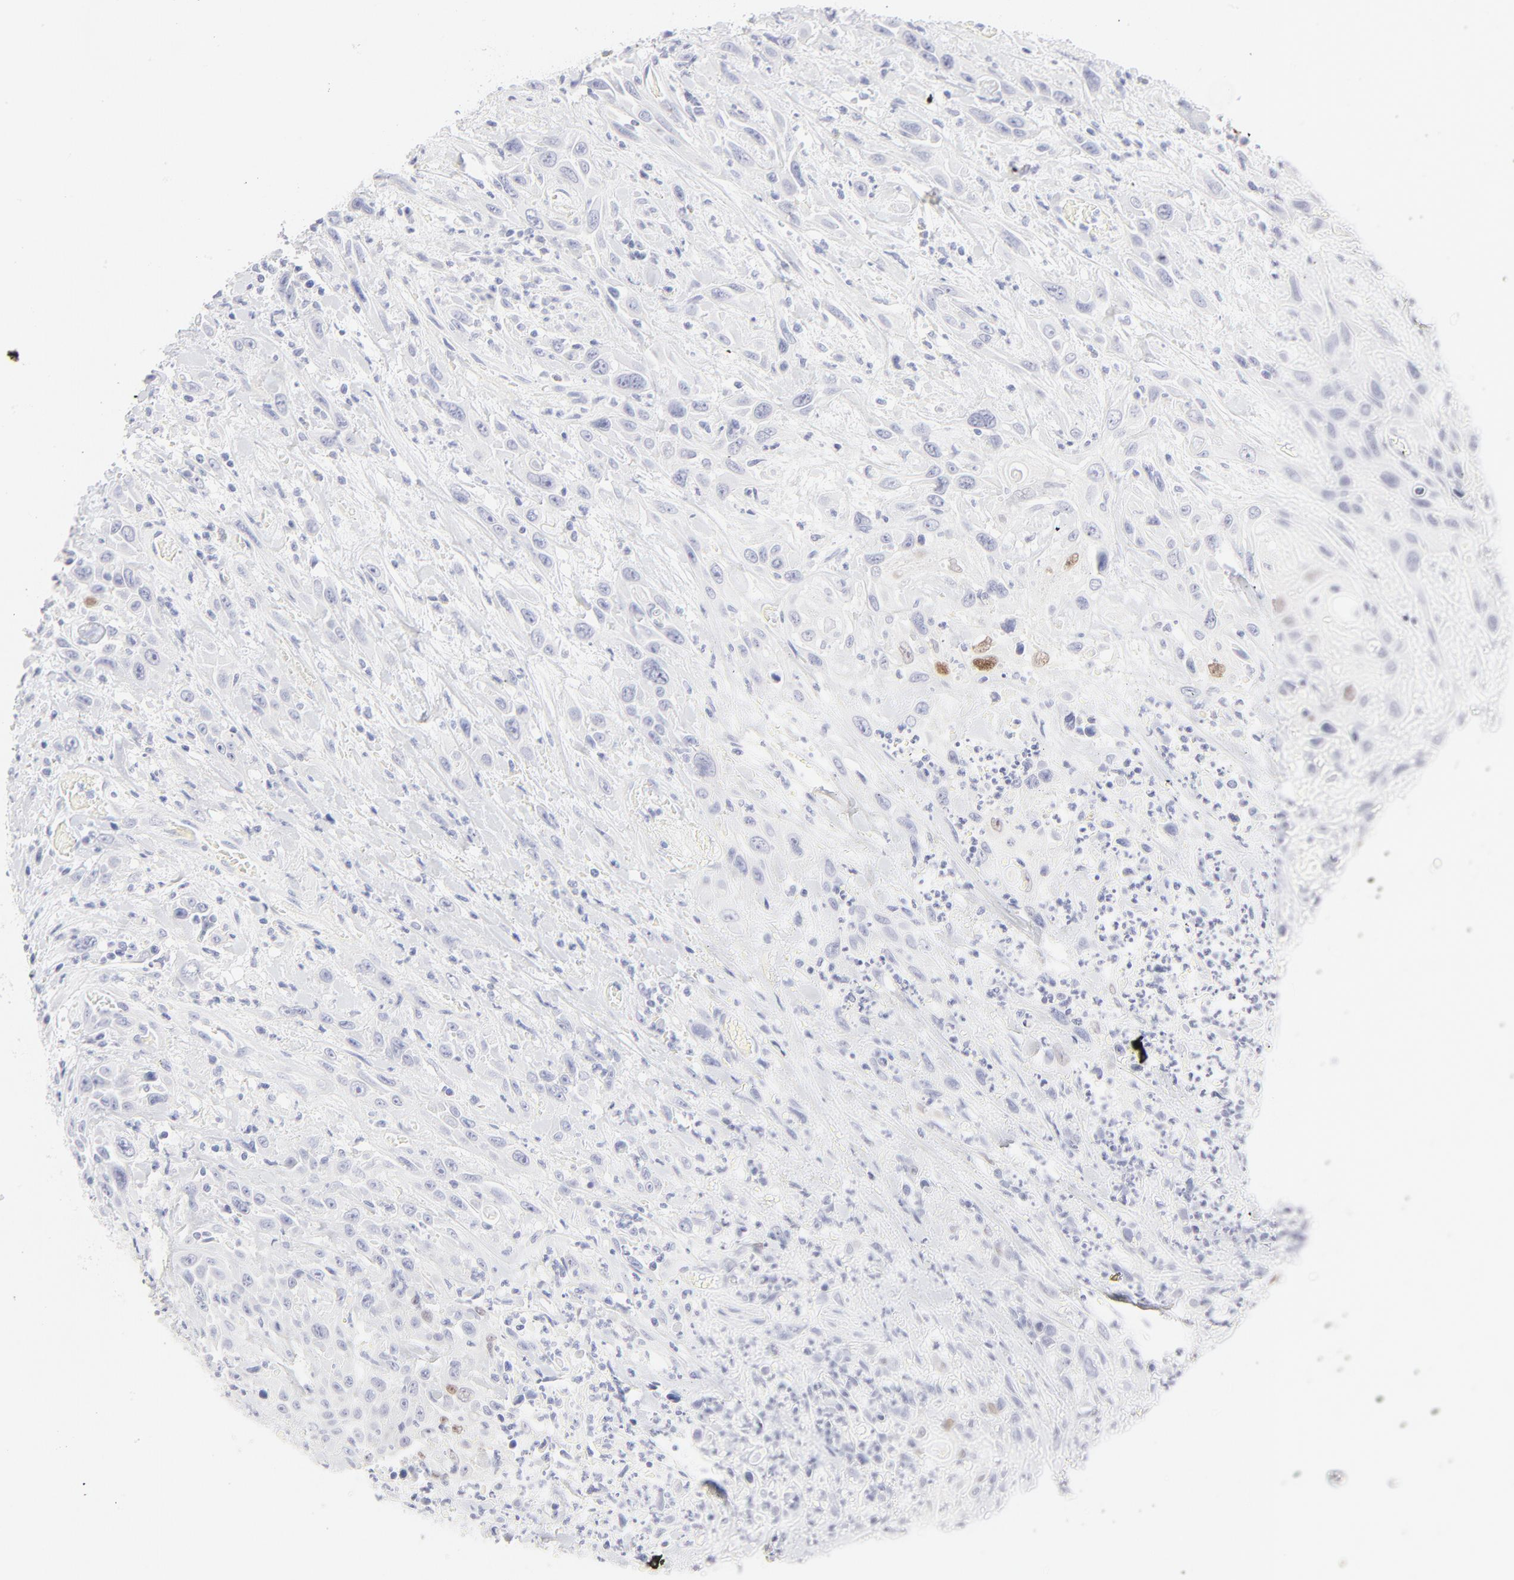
{"staining": {"intensity": "moderate", "quantity": "<25%", "location": "nuclear"}, "tissue": "urothelial cancer", "cell_type": "Tumor cells", "image_type": "cancer", "snomed": [{"axis": "morphology", "description": "Urothelial carcinoma, High grade"}, {"axis": "topography", "description": "Urinary bladder"}], "caption": "Human urothelial cancer stained with a brown dye exhibits moderate nuclear positive staining in about <25% of tumor cells.", "gene": "ELF3", "patient": {"sex": "female", "age": 84}}